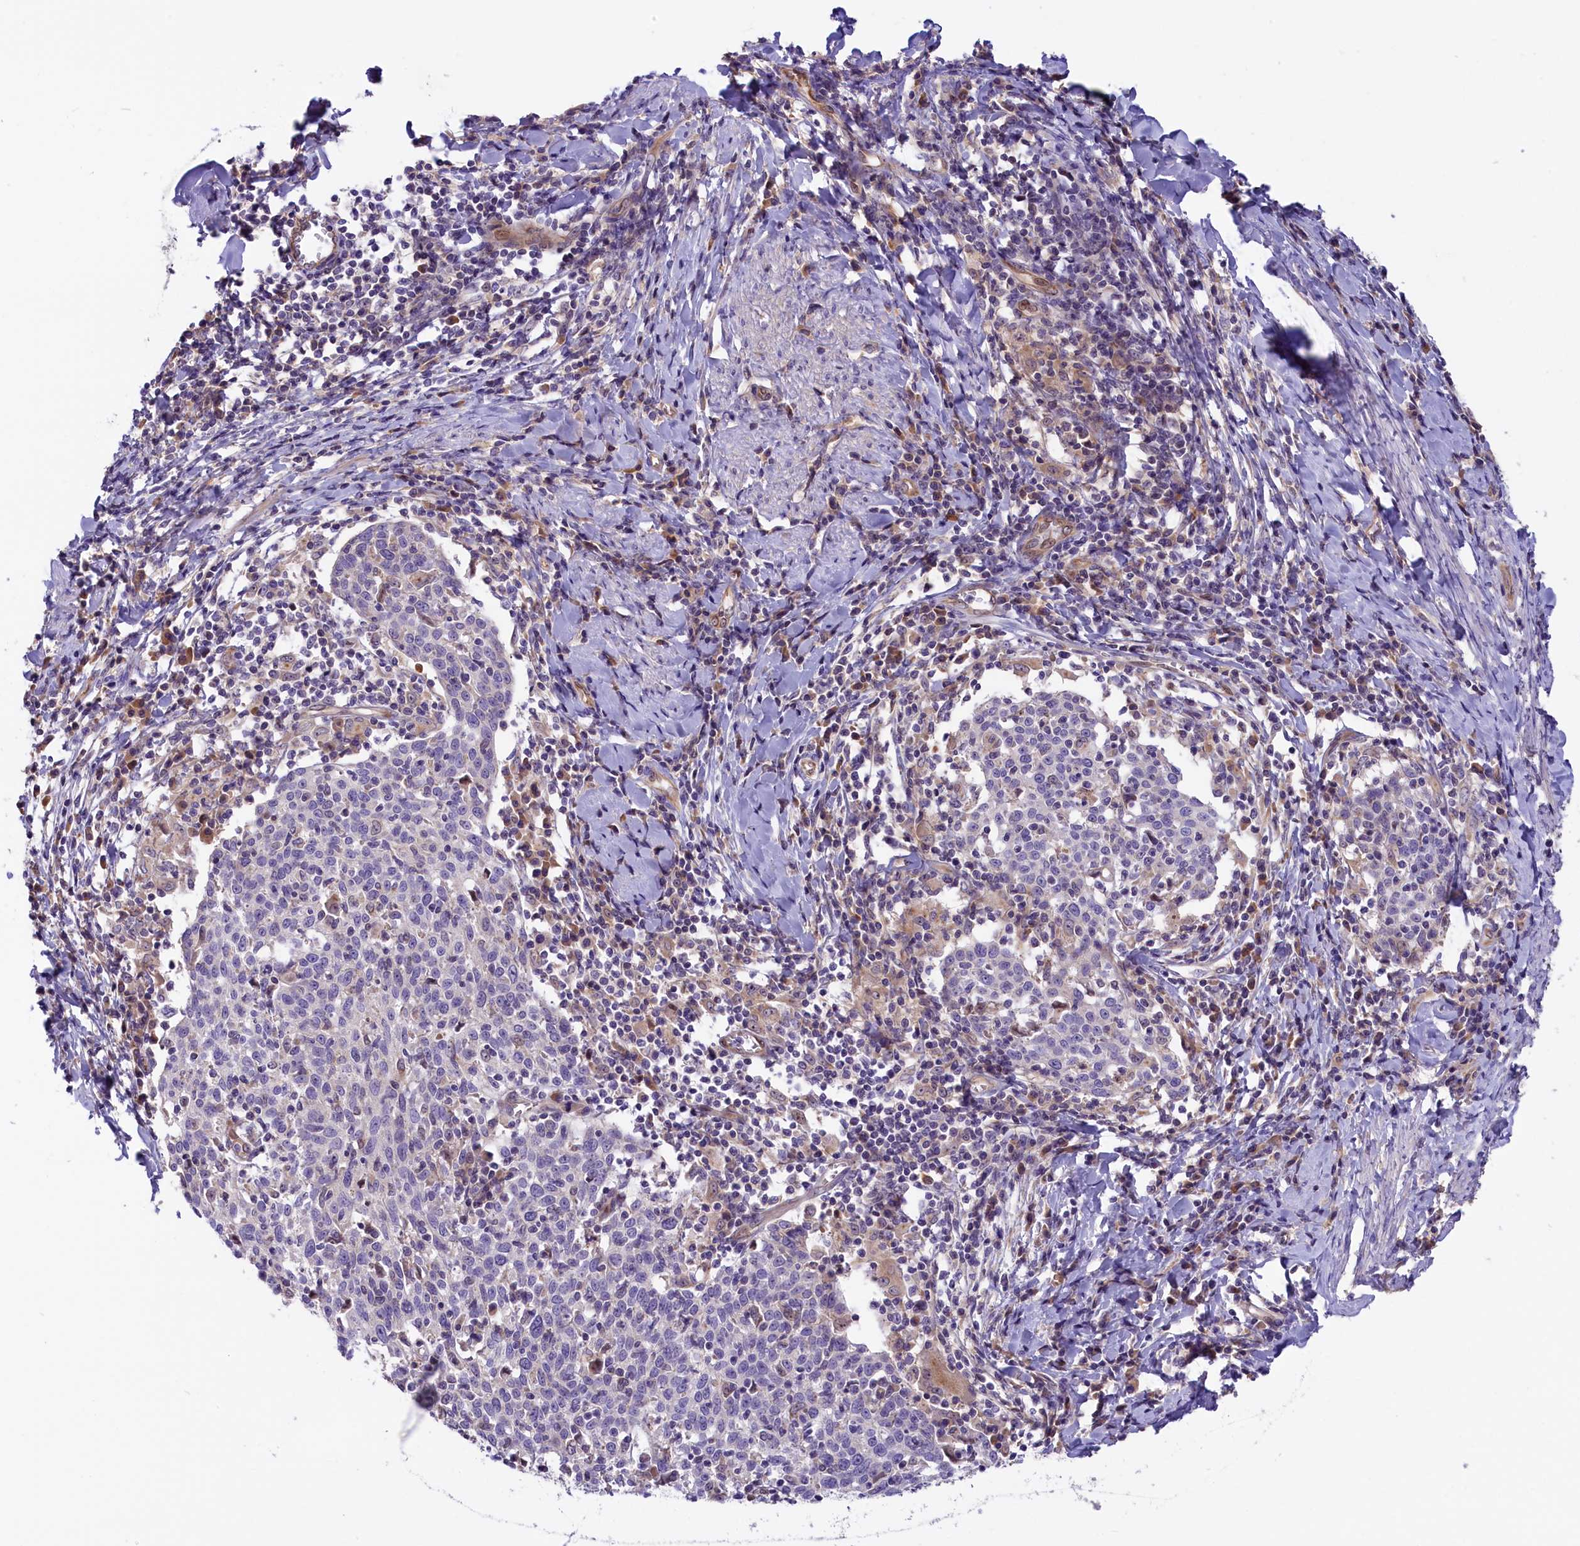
{"staining": {"intensity": "negative", "quantity": "none", "location": "none"}, "tissue": "cervical cancer", "cell_type": "Tumor cells", "image_type": "cancer", "snomed": [{"axis": "morphology", "description": "Squamous cell carcinoma, NOS"}, {"axis": "topography", "description": "Cervix"}], "caption": "This is a histopathology image of immunohistochemistry (IHC) staining of cervical cancer (squamous cell carcinoma), which shows no positivity in tumor cells.", "gene": "CCDC32", "patient": {"sex": "female", "age": 52}}